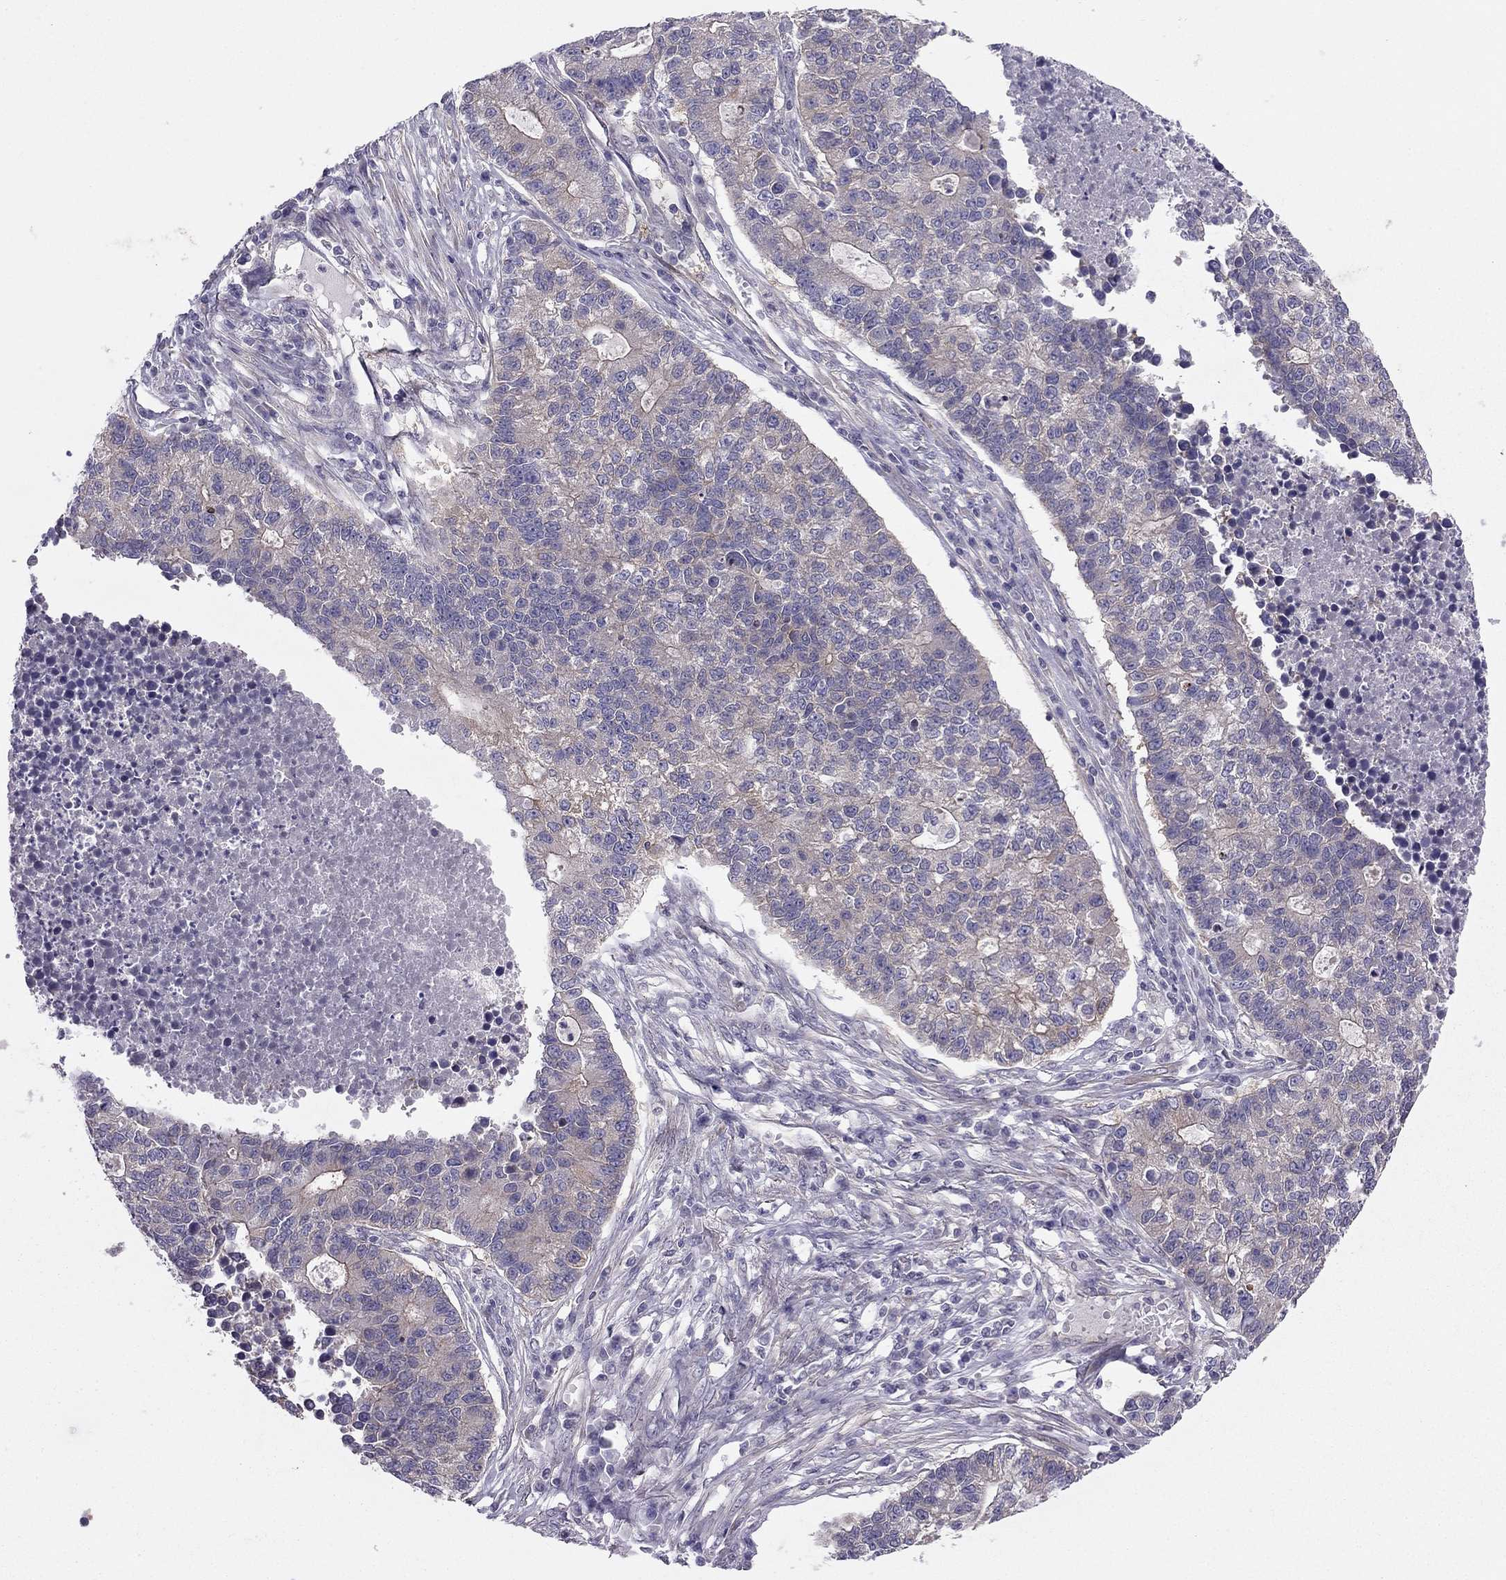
{"staining": {"intensity": "weak", "quantity": "25%-75%", "location": "cytoplasmic/membranous"}, "tissue": "lung cancer", "cell_type": "Tumor cells", "image_type": "cancer", "snomed": [{"axis": "morphology", "description": "Adenocarcinoma, NOS"}, {"axis": "topography", "description": "Lung"}], "caption": "An IHC micrograph of neoplastic tissue is shown. Protein staining in brown labels weak cytoplasmic/membranous positivity in lung cancer within tumor cells.", "gene": "SYT5", "patient": {"sex": "male", "age": 57}}